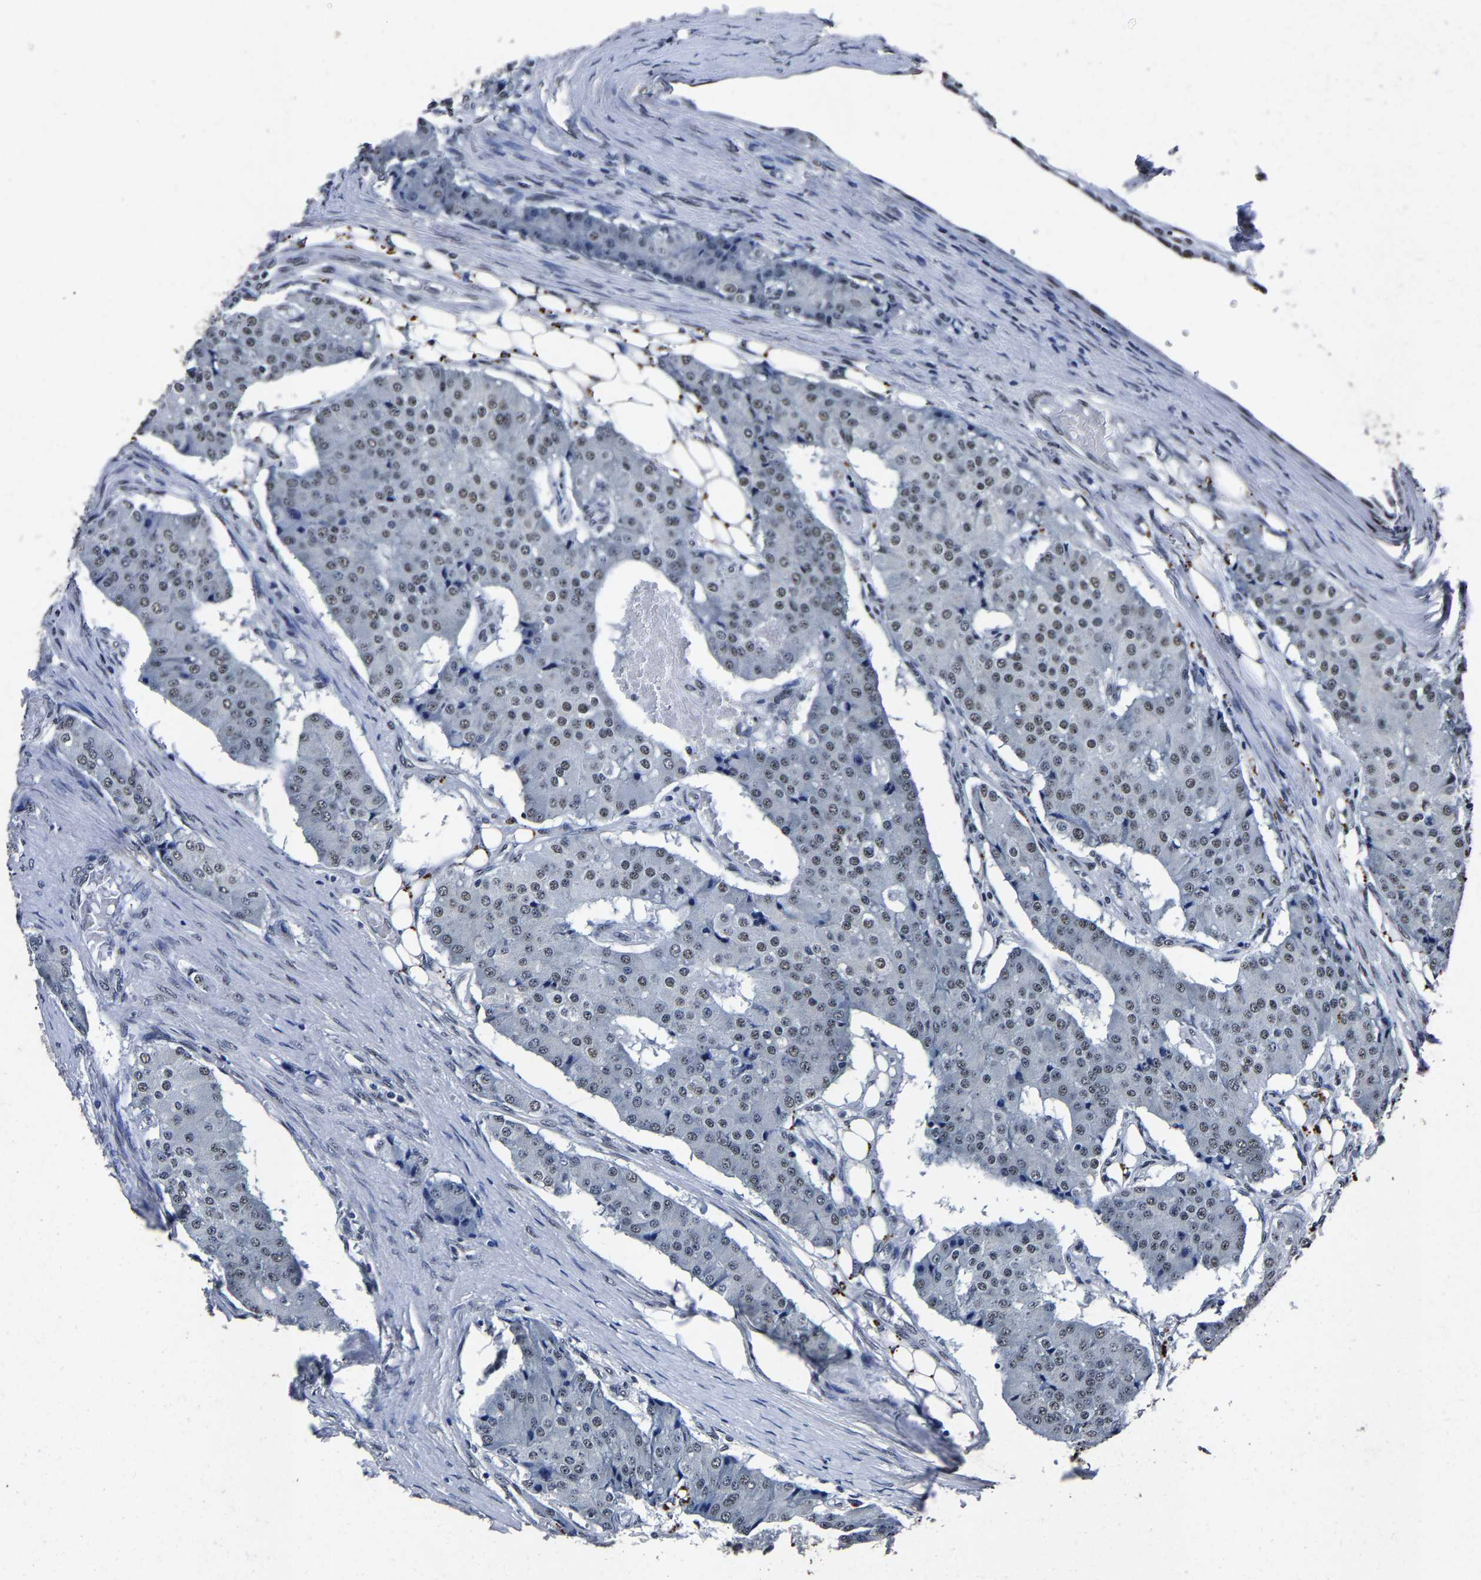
{"staining": {"intensity": "weak", "quantity": "25%-75%", "location": "nuclear"}, "tissue": "carcinoid", "cell_type": "Tumor cells", "image_type": "cancer", "snomed": [{"axis": "morphology", "description": "Carcinoid, malignant, NOS"}, {"axis": "topography", "description": "Colon"}], "caption": "A brown stain highlights weak nuclear positivity of a protein in carcinoid tumor cells.", "gene": "RBM45", "patient": {"sex": "female", "age": 52}}